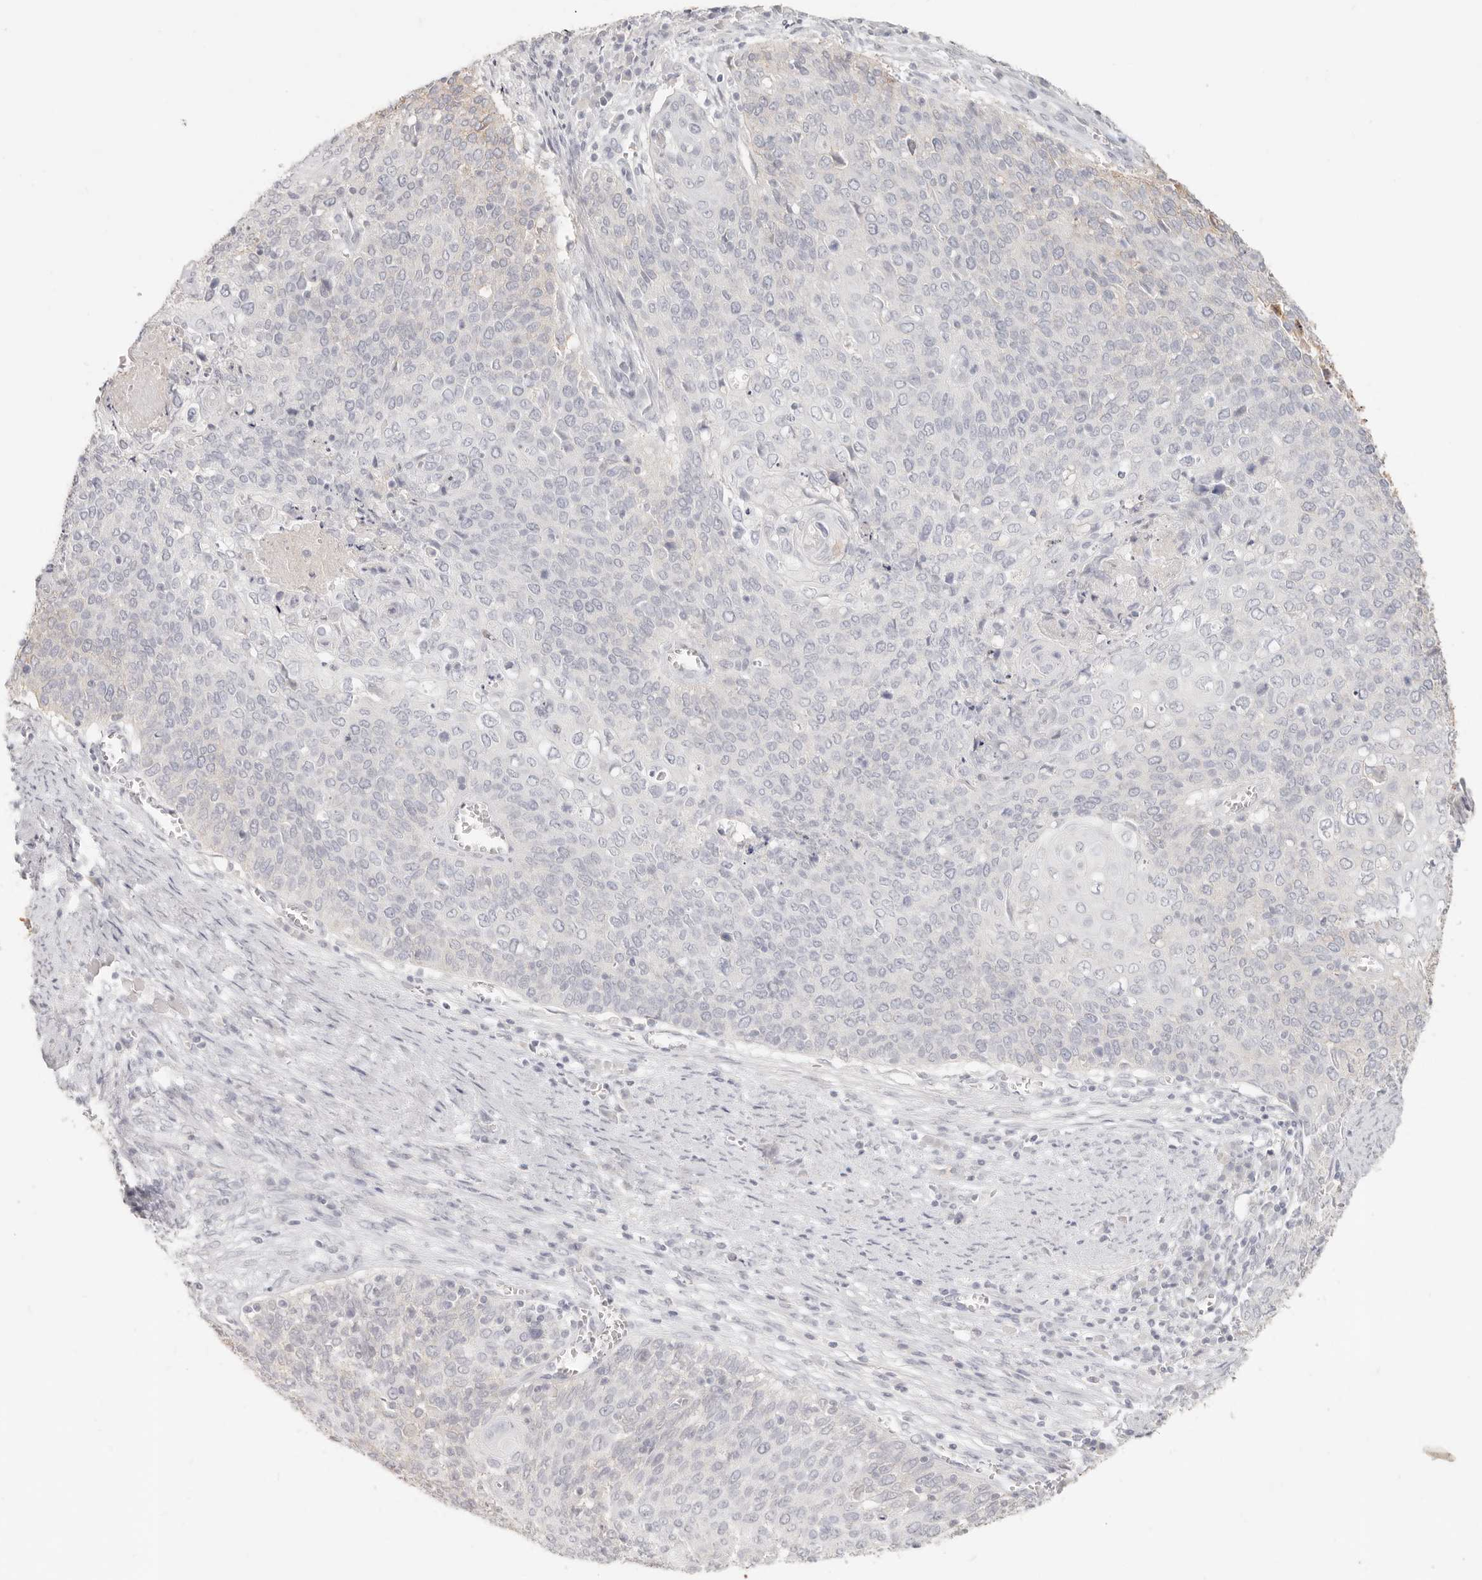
{"staining": {"intensity": "negative", "quantity": "none", "location": "none"}, "tissue": "cervical cancer", "cell_type": "Tumor cells", "image_type": "cancer", "snomed": [{"axis": "morphology", "description": "Squamous cell carcinoma, NOS"}, {"axis": "topography", "description": "Cervix"}], "caption": "Tumor cells are negative for protein expression in human squamous cell carcinoma (cervical).", "gene": "EPCAM", "patient": {"sex": "female", "age": 39}}